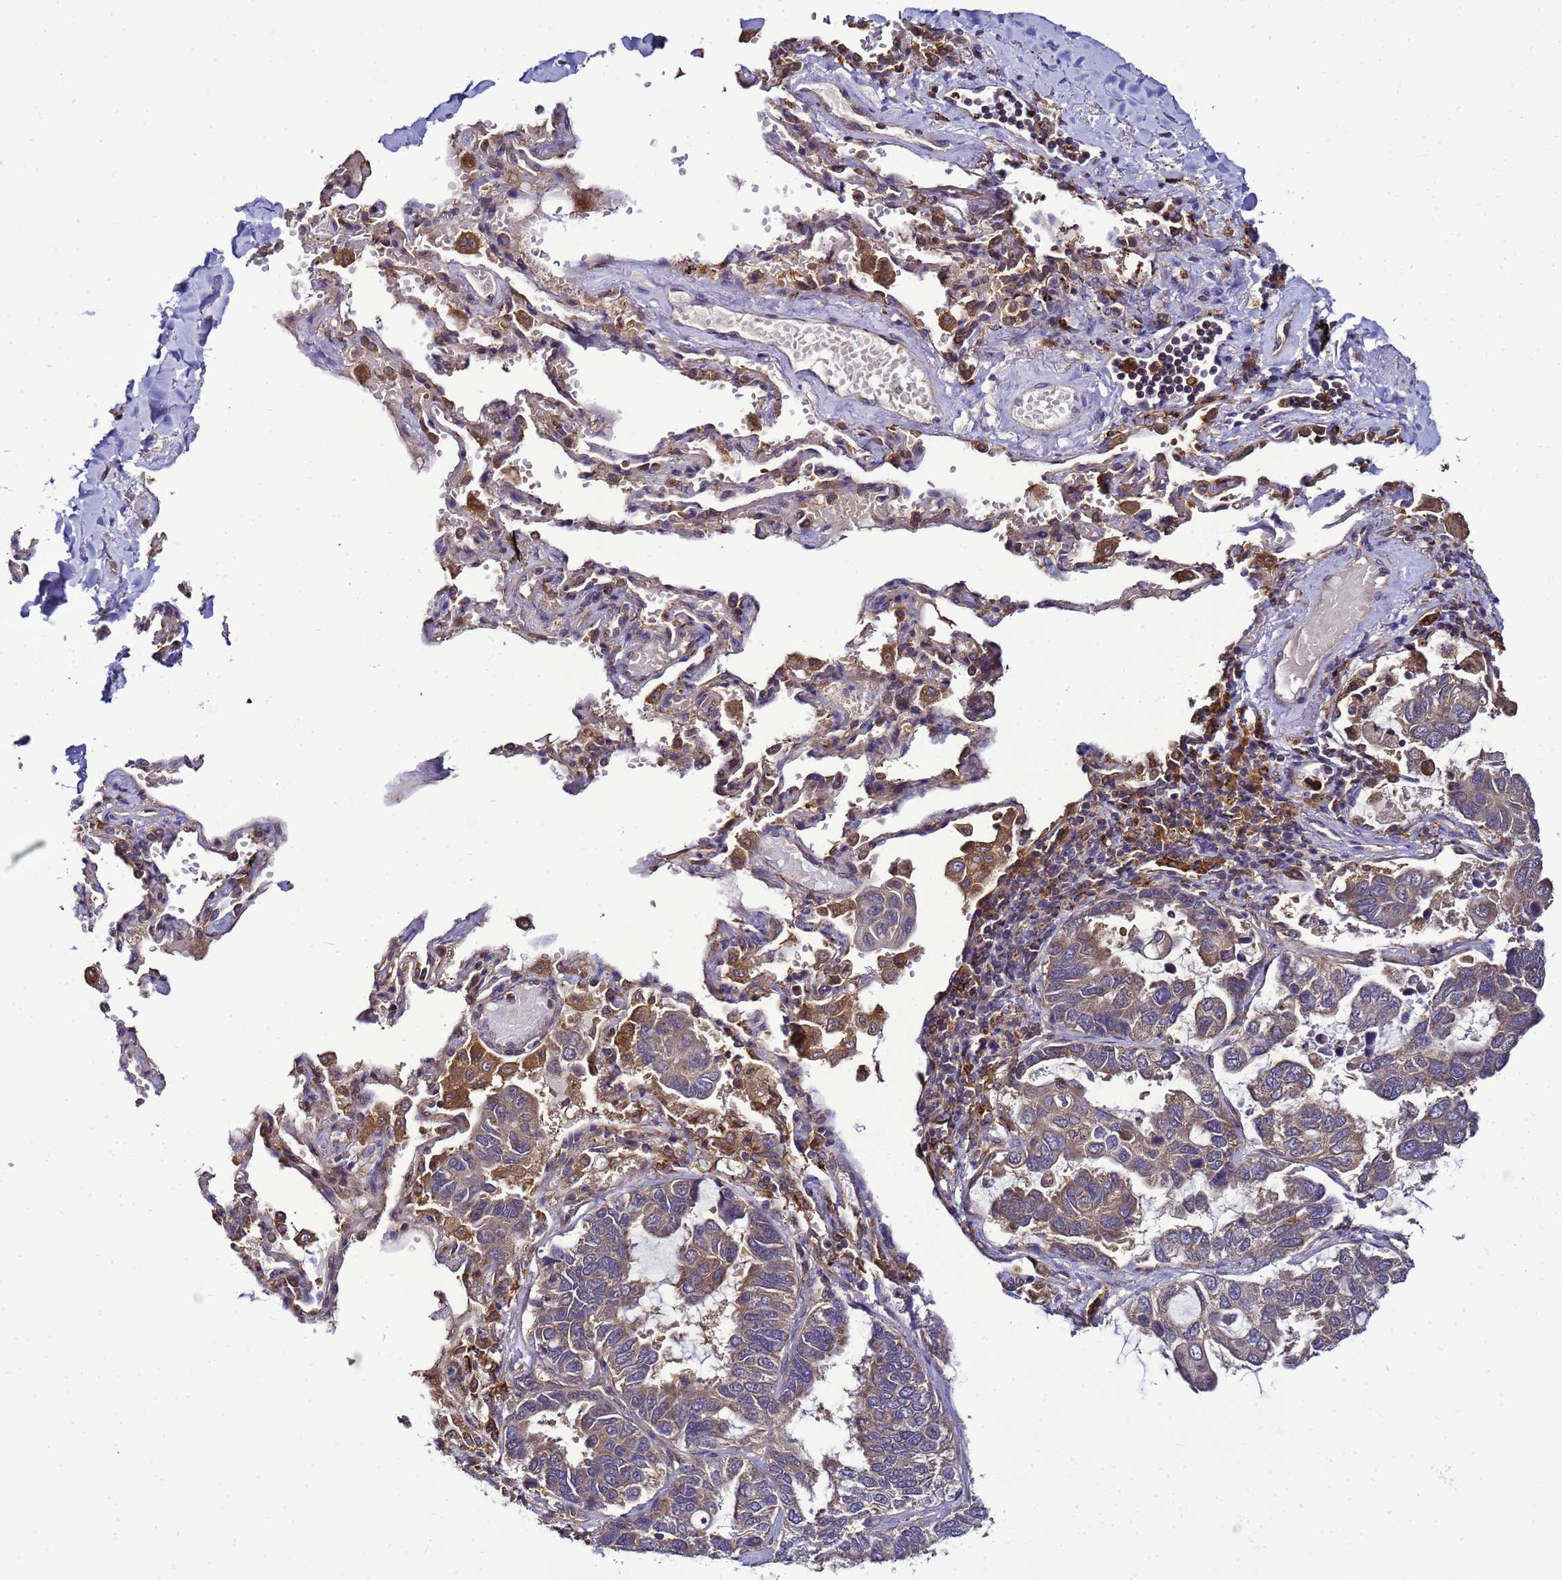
{"staining": {"intensity": "weak", "quantity": "25%-75%", "location": "cytoplasmic/membranous"}, "tissue": "lung cancer", "cell_type": "Tumor cells", "image_type": "cancer", "snomed": [{"axis": "morphology", "description": "Adenocarcinoma, NOS"}, {"axis": "topography", "description": "Lung"}], "caption": "Immunohistochemical staining of human lung cancer displays weak cytoplasmic/membranous protein expression in approximately 25%-75% of tumor cells. (DAB IHC, brown staining for protein, blue staining for nuclei).", "gene": "TRABD", "patient": {"sex": "male", "age": 64}}